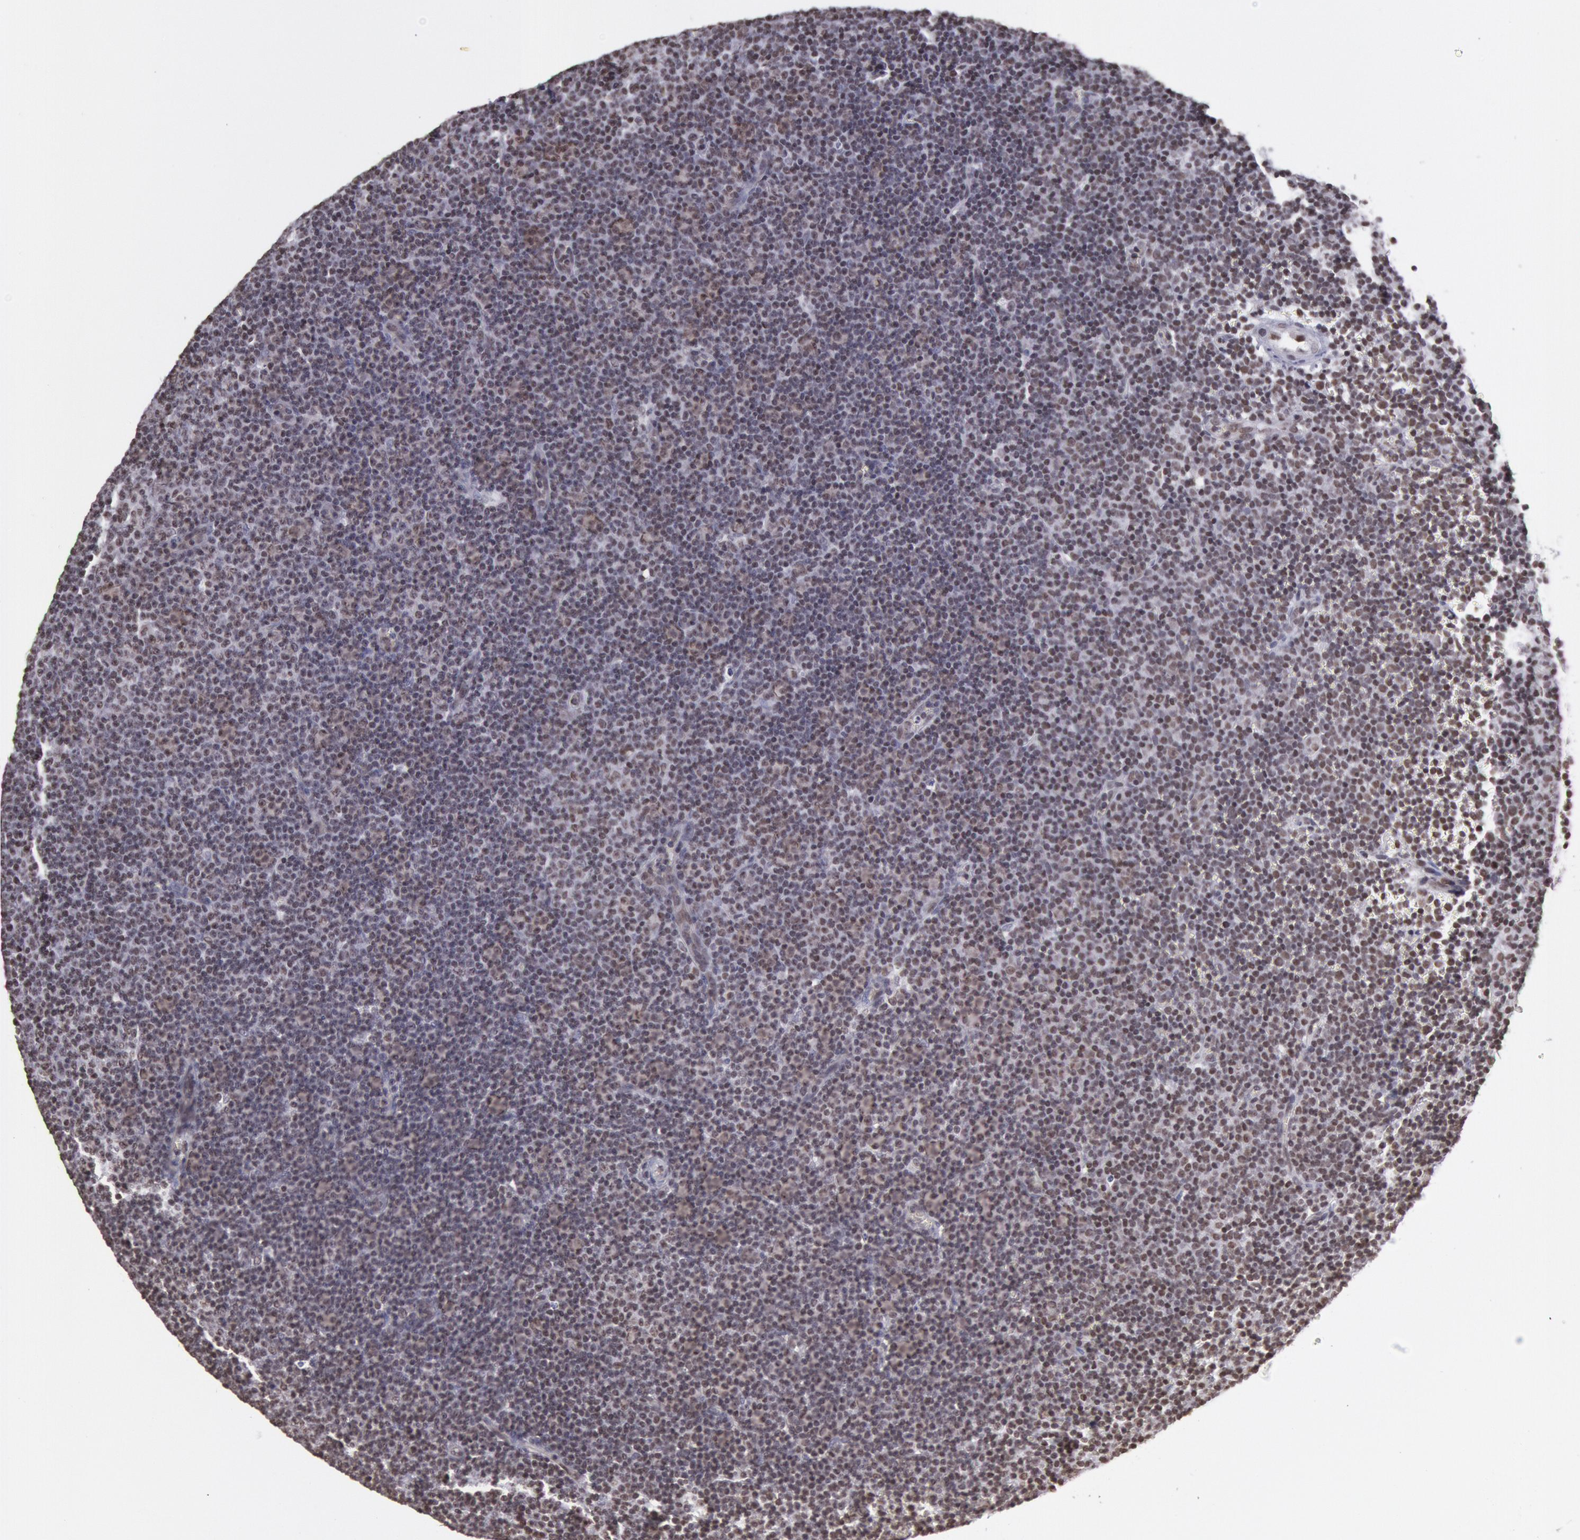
{"staining": {"intensity": "moderate", "quantity": "25%-75%", "location": "nuclear"}, "tissue": "lymphoma", "cell_type": "Tumor cells", "image_type": "cancer", "snomed": [{"axis": "morphology", "description": "Malignant lymphoma, non-Hodgkin's type, Low grade"}, {"axis": "topography", "description": "Lymph node"}], "caption": "Immunohistochemical staining of human malignant lymphoma, non-Hodgkin's type (low-grade) demonstrates medium levels of moderate nuclear staining in approximately 25%-75% of tumor cells.", "gene": "NKAP", "patient": {"sex": "male", "age": 57}}